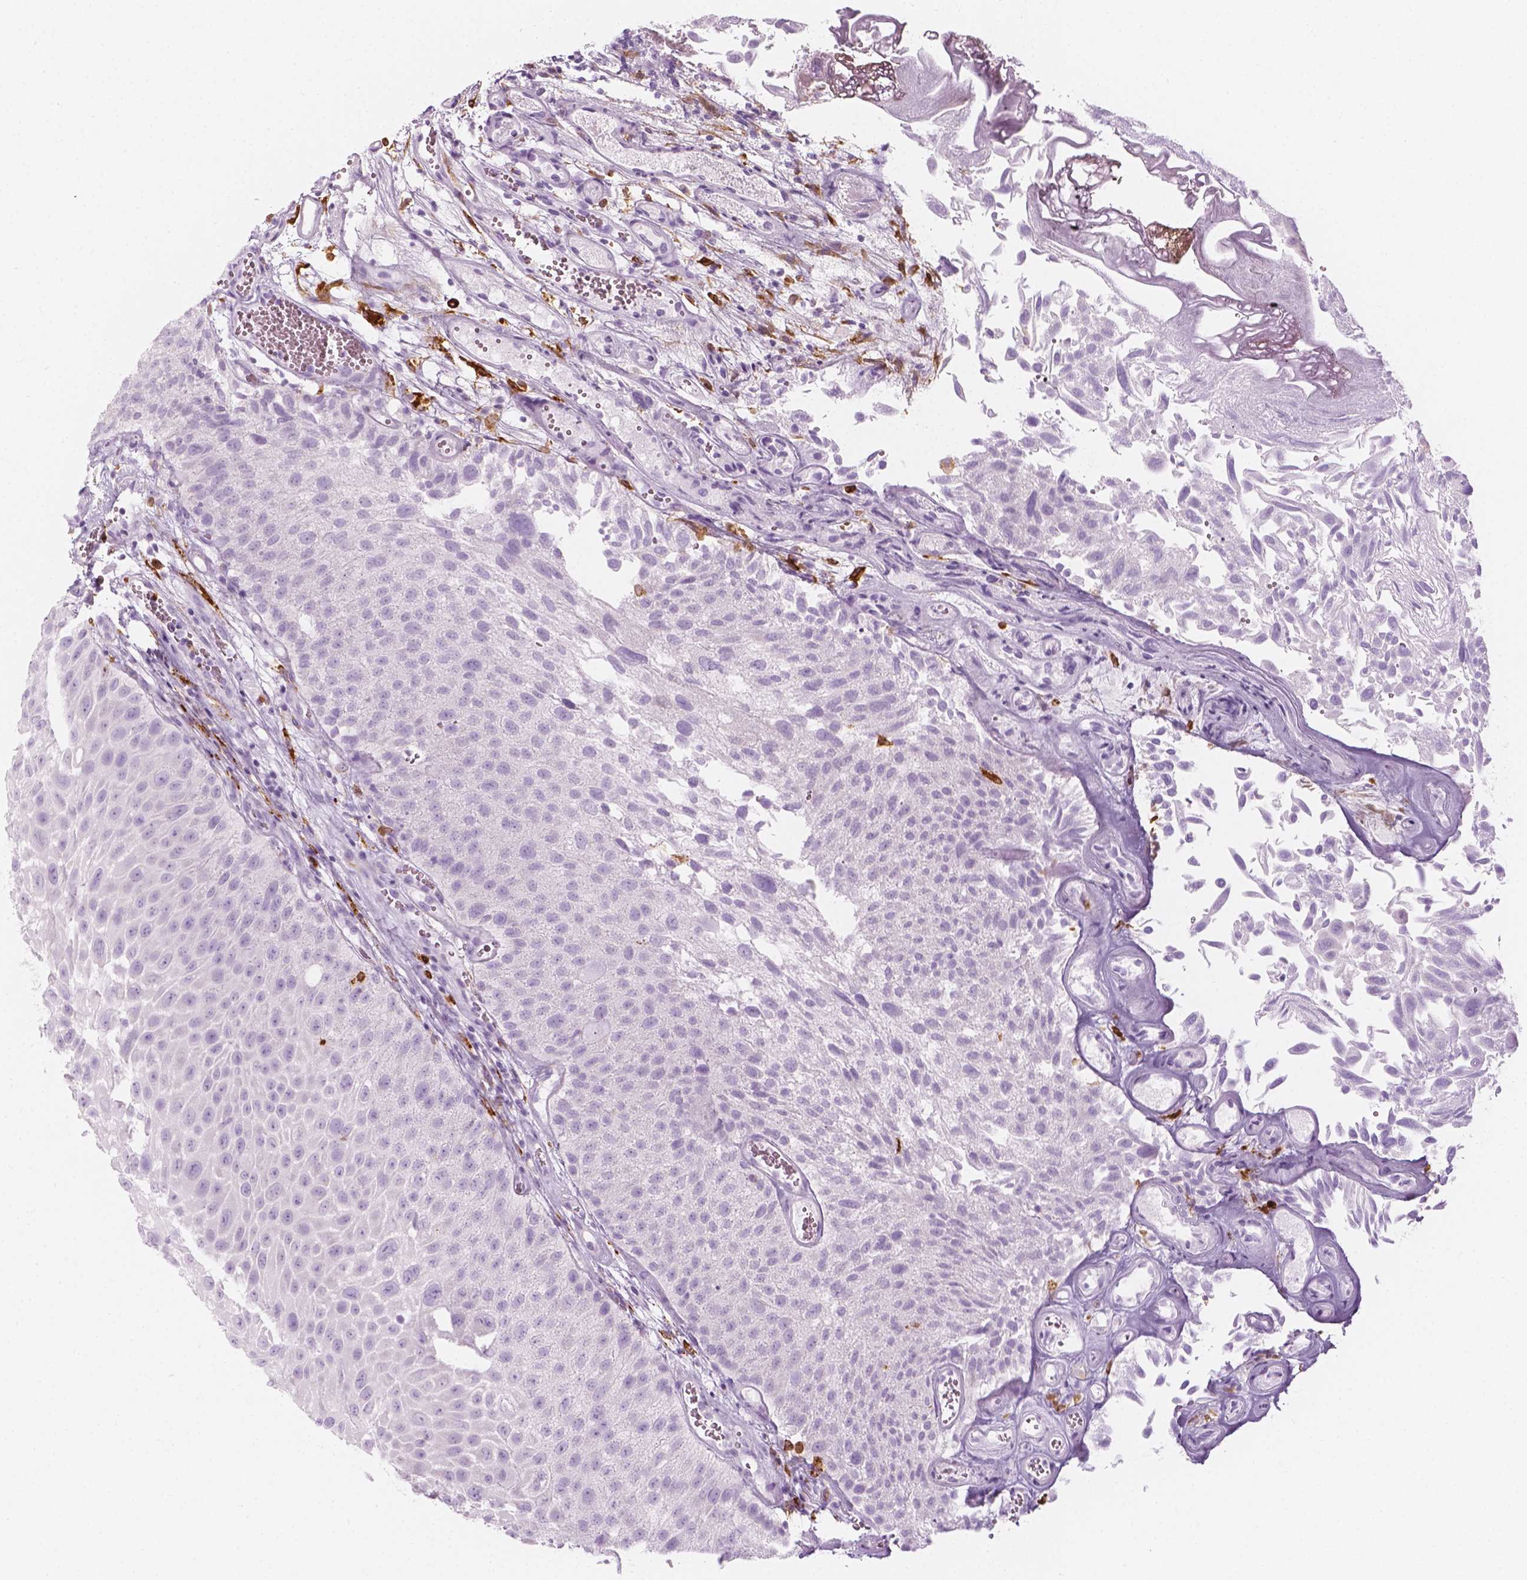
{"staining": {"intensity": "negative", "quantity": "none", "location": "none"}, "tissue": "urothelial cancer", "cell_type": "Tumor cells", "image_type": "cancer", "snomed": [{"axis": "morphology", "description": "Urothelial carcinoma, Low grade"}, {"axis": "topography", "description": "Urinary bladder"}], "caption": "Immunohistochemistry of human low-grade urothelial carcinoma shows no positivity in tumor cells.", "gene": "CES1", "patient": {"sex": "male", "age": 72}}